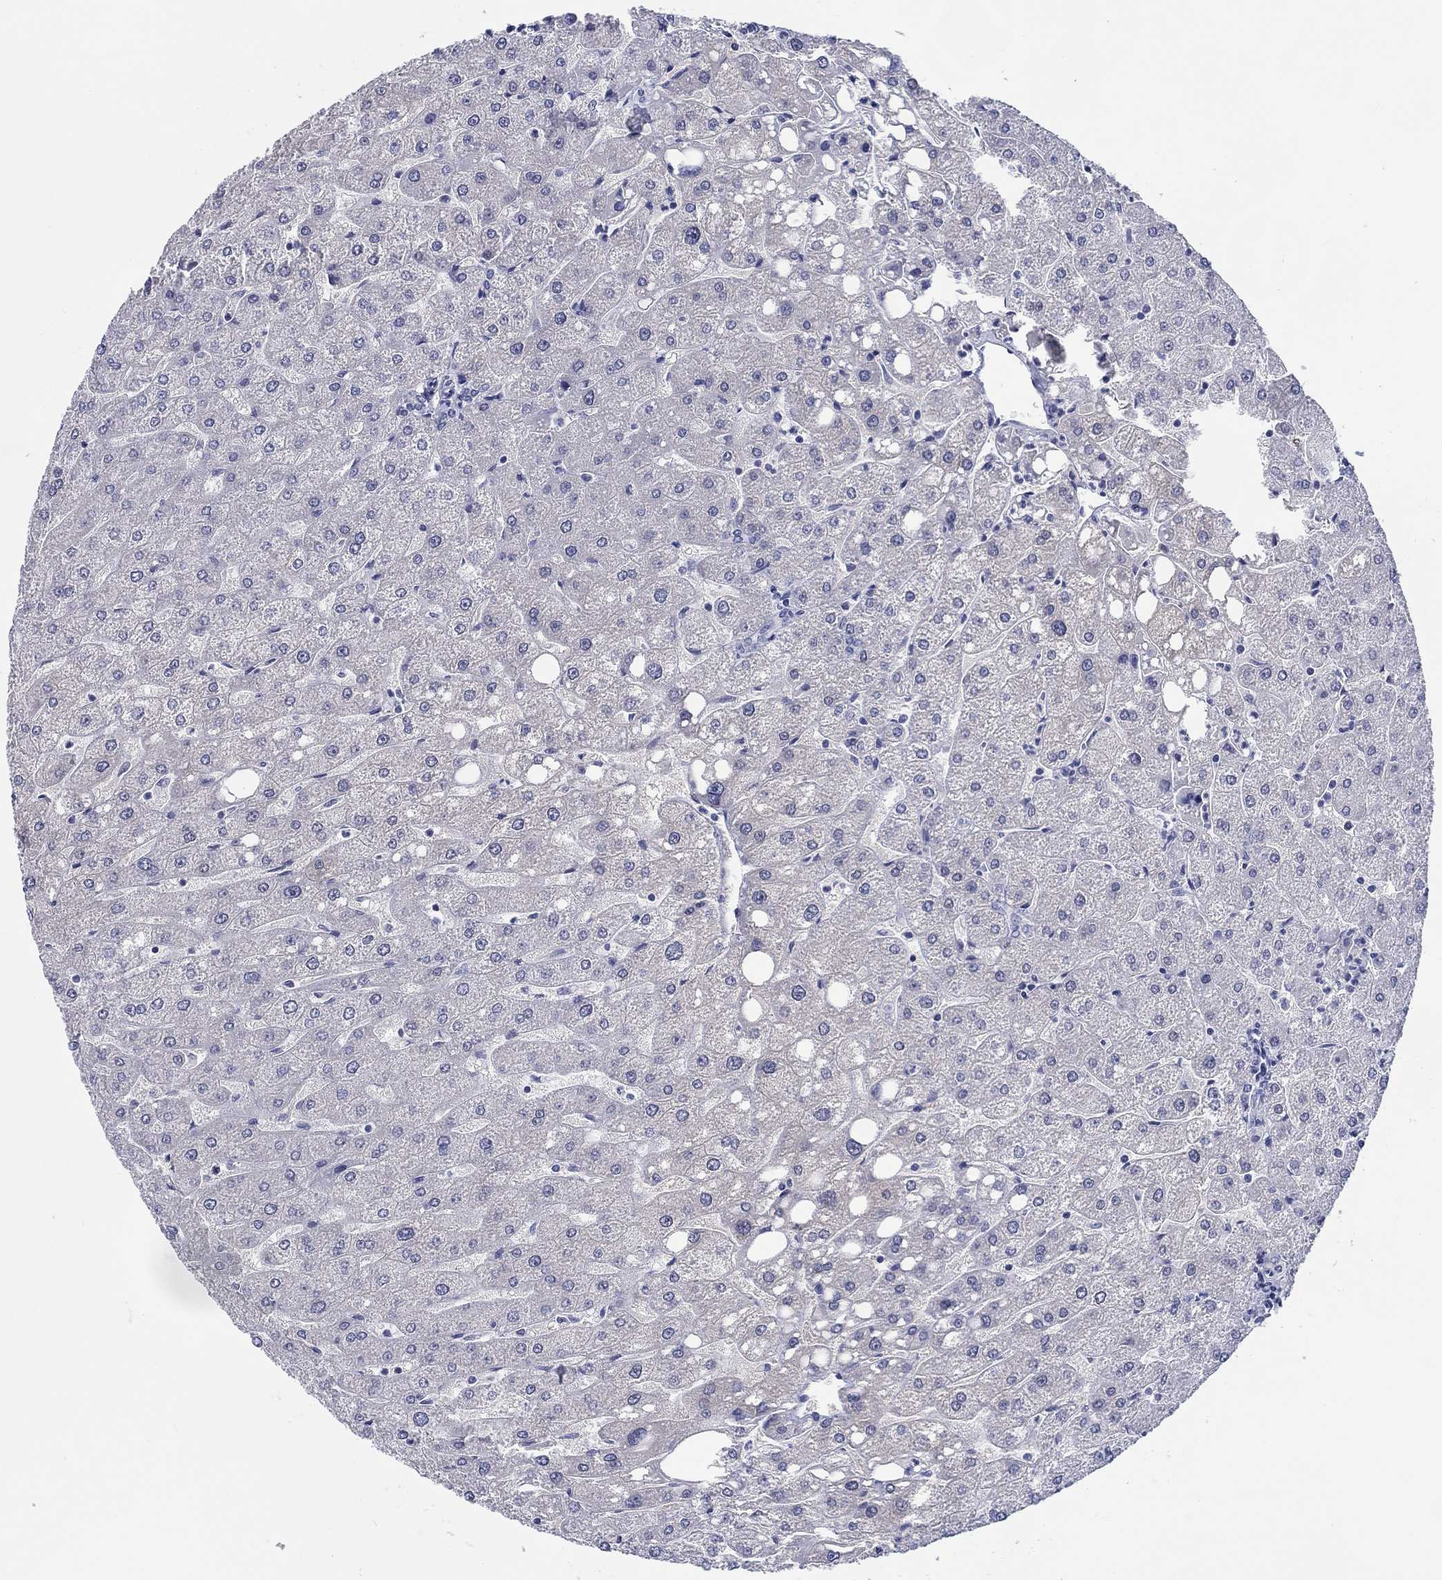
{"staining": {"intensity": "negative", "quantity": "none", "location": "none"}, "tissue": "liver", "cell_type": "Cholangiocytes", "image_type": "normal", "snomed": [{"axis": "morphology", "description": "Normal tissue, NOS"}, {"axis": "topography", "description": "Liver"}], "caption": "This is a micrograph of IHC staining of normal liver, which shows no staining in cholangiocytes.", "gene": "H1", "patient": {"sex": "male", "age": 67}}